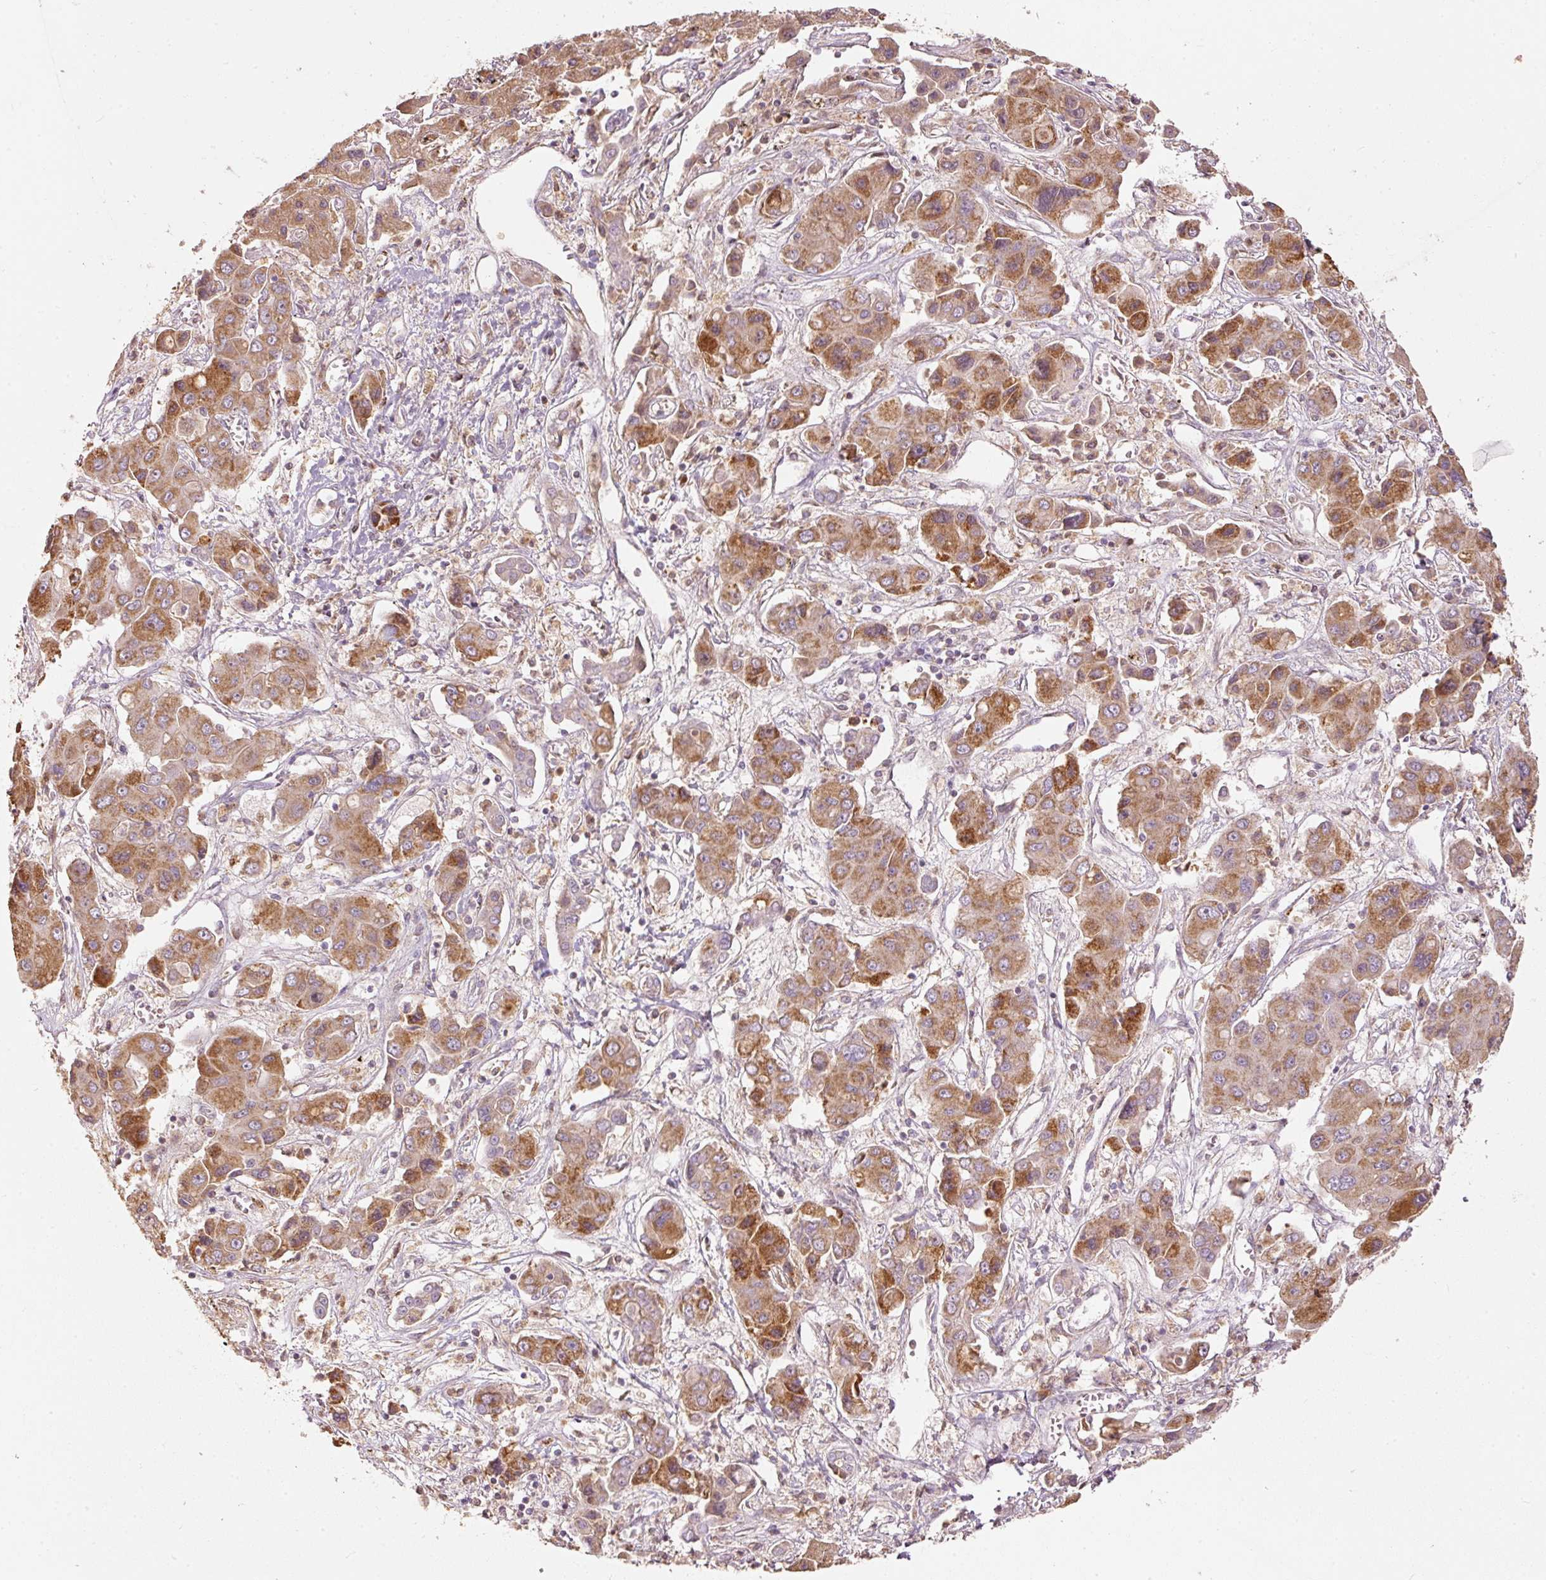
{"staining": {"intensity": "moderate", "quantity": ">75%", "location": "cytoplasmic/membranous"}, "tissue": "liver cancer", "cell_type": "Tumor cells", "image_type": "cancer", "snomed": [{"axis": "morphology", "description": "Cholangiocarcinoma"}, {"axis": "topography", "description": "Liver"}], "caption": "There is medium levels of moderate cytoplasmic/membranous expression in tumor cells of liver cancer, as demonstrated by immunohistochemical staining (brown color).", "gene": "PSENEN", "patient": {"sex": "male", "age": 67}}